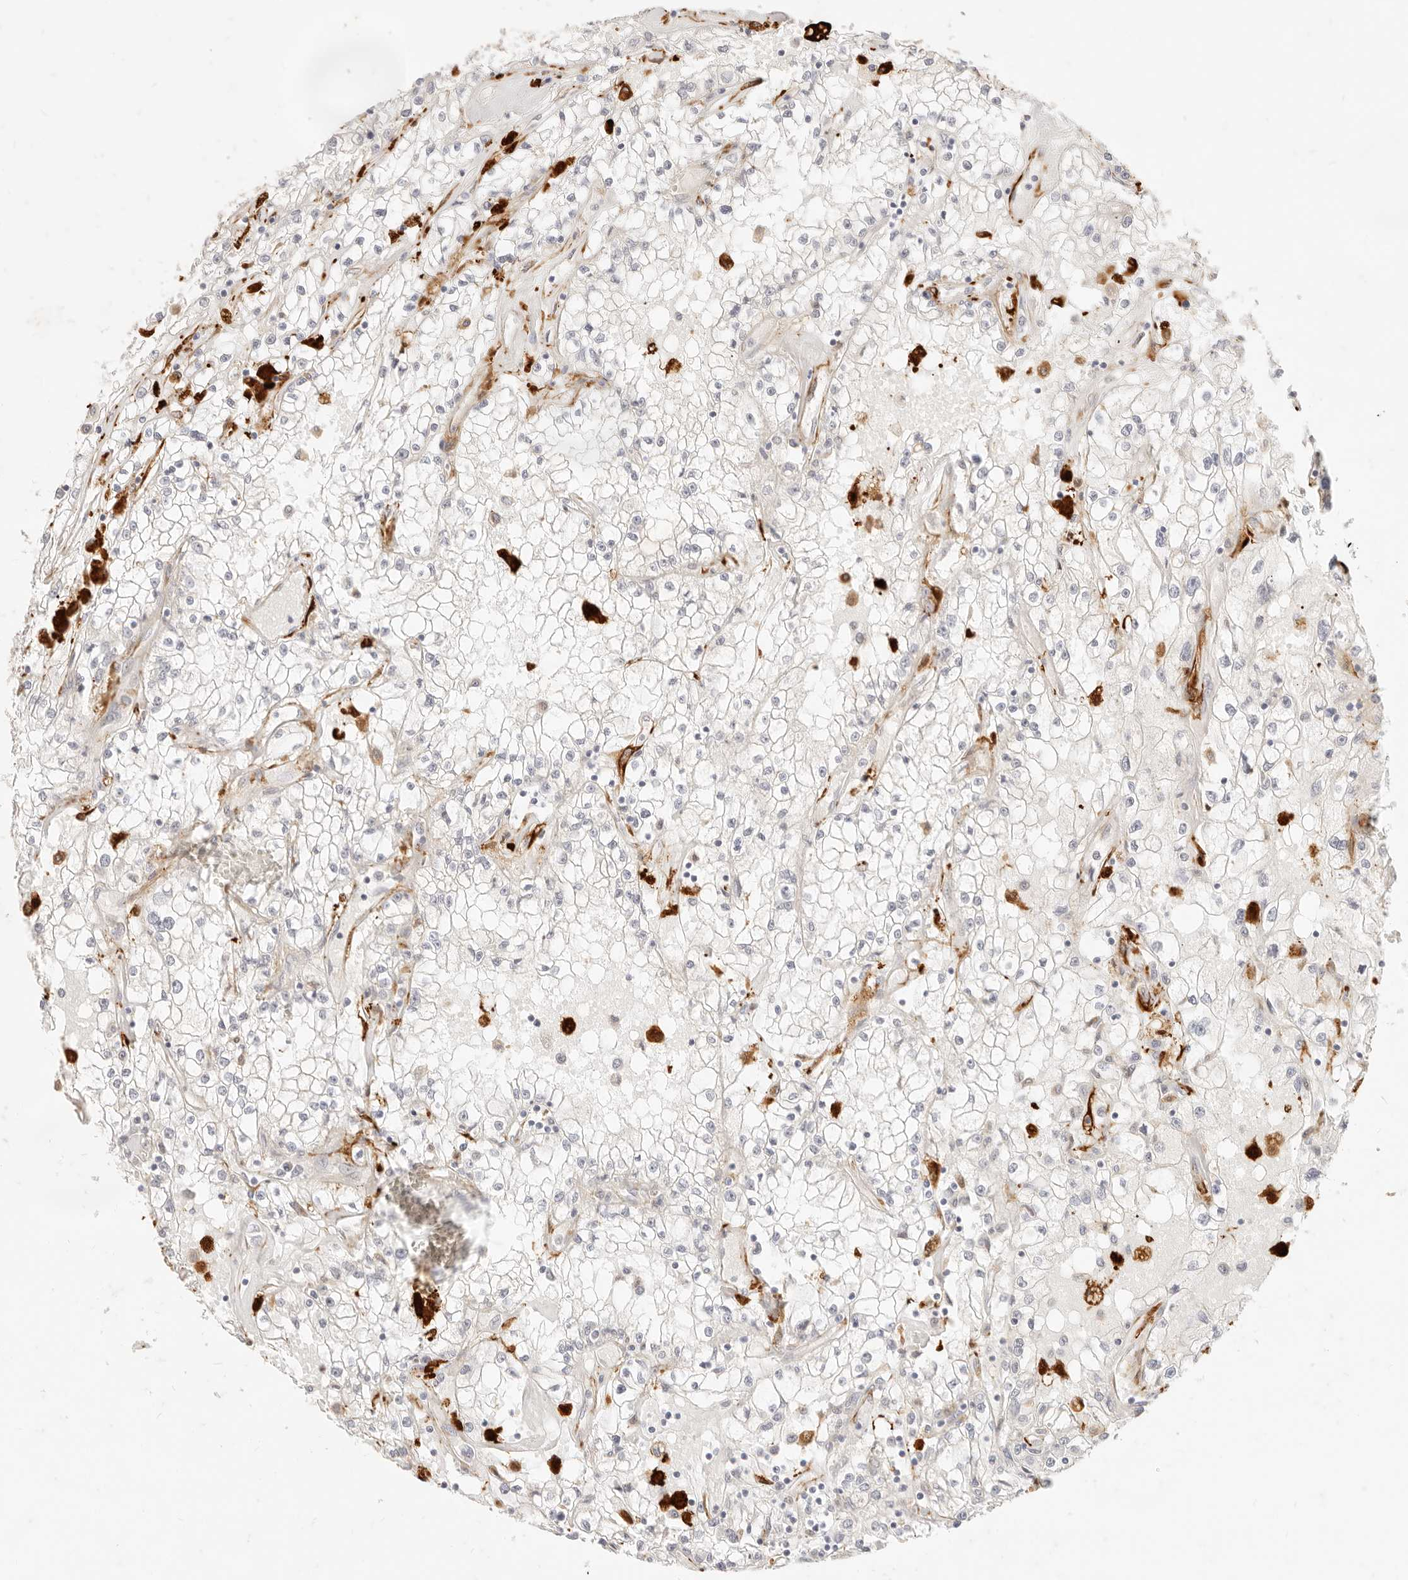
{"staining": {"intensity": "negative", "quantity": "none", "location": "none"}, "tissue": "renal cancer", "cell_type": "Tumor cells", "image_type": "cancer", "snomed": [{"axis": "morphology", "description": "Adenocarcinoma, NOS"}, {"axis": "topography", "description": "Kidney"}], "caption": "The micrograph shows no significant positivity in tumor cells of renal adenocarcinoma.", "gene": "TMTC2", "patient": {"sex": "male", "age": 56}}